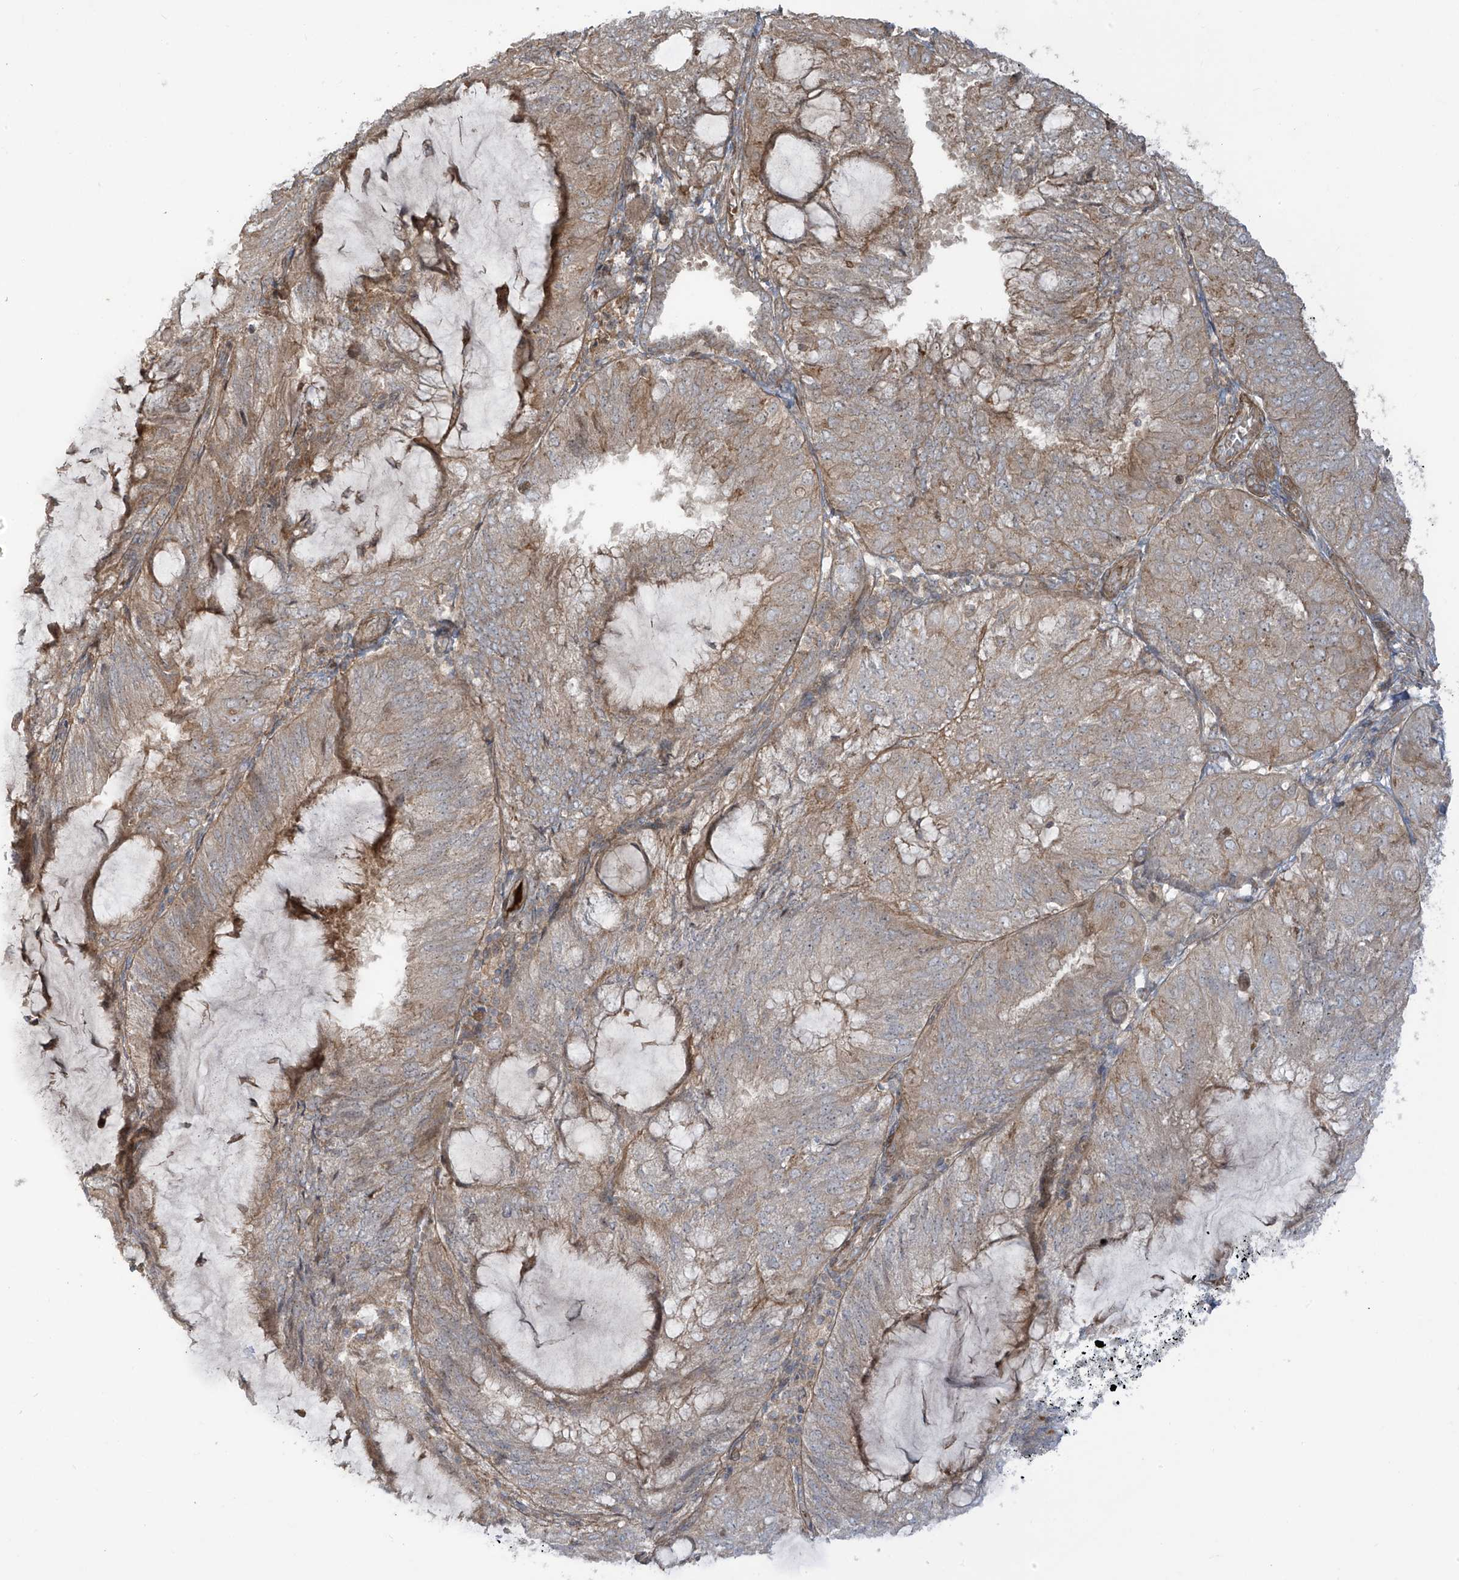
{"staining": {"intensity": "weak", "quantity": ">75%", "location": "cytoplasmic/membranous"}, "tissue": "endometrial cancer", "cell_type": "Tumor cells", "image_type": "cancer", "snomed": [{"axis": "morphology", "description": "Adenocarcinoma, NOS"}, {"axis": "topography", "description": "Endometrium"}], "caption": "Endometrial cancer (adenocarcinoma) was stained to show a protein in brown. There is low levels of weak cytoplasmic/membranous expression in approximately >75% of tumor cells.", "gene": "ENTR1", "patient": {"sex": "female", "age": 81}}